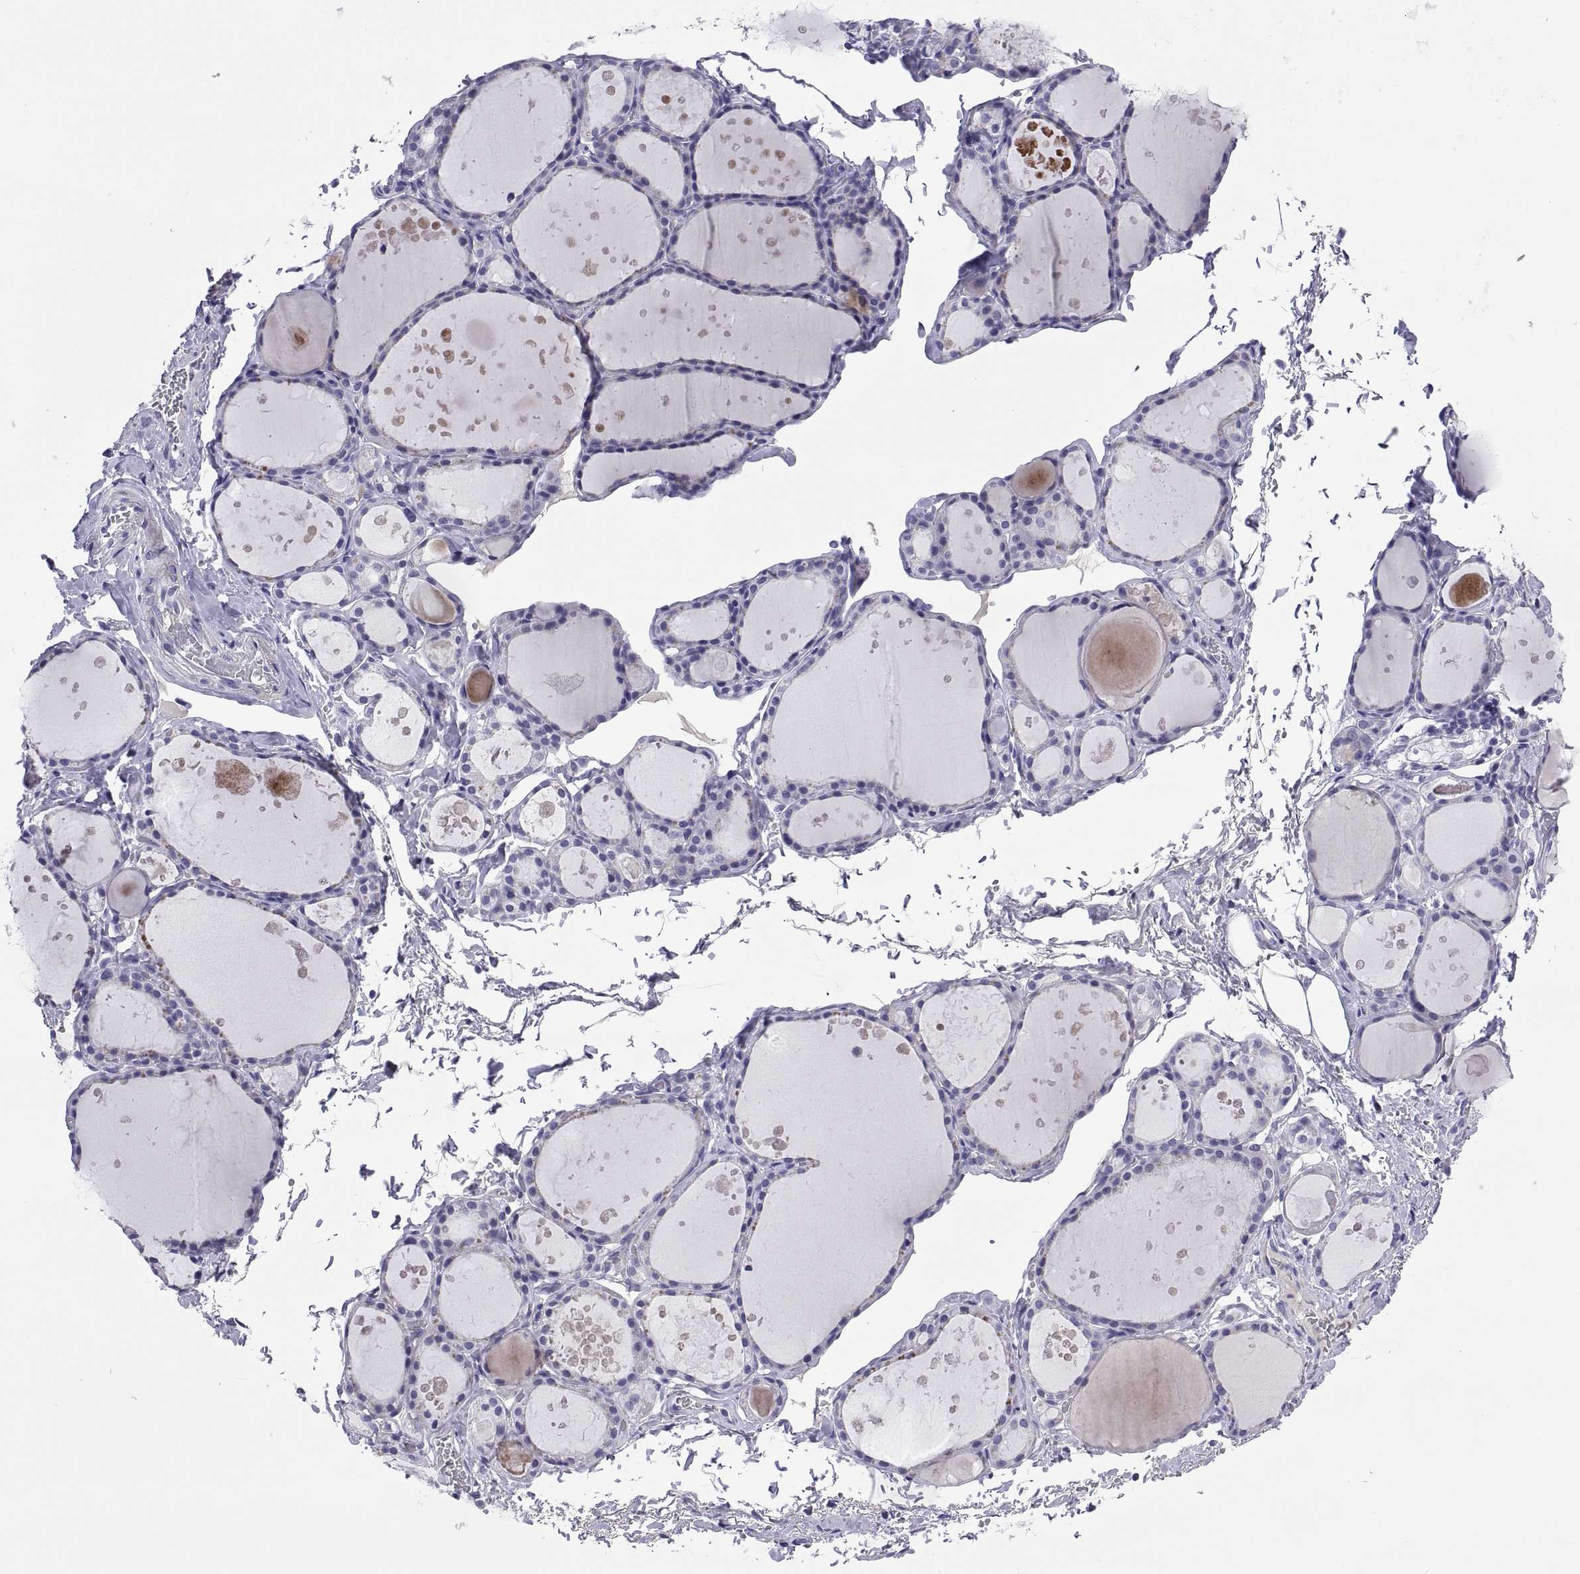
{"staining": {"intensity": "negative", "quantity": "none", "location": "none"}, "tissue": "thyroid gland", "cell_type": "Glandular cells", "image_type": "normal", "snomed": [{"axis": "morphology", "description": "Normal tissue, NOS"}, {"axis": "topography", "description": "Thyroid gland"}], "caption": "Human thyroid gland stained for a protein using immunohistochemistry reveals no expression in glandular cells.", "gene": "CHCT1", "patient": {"sex": "male", "age": 68}}